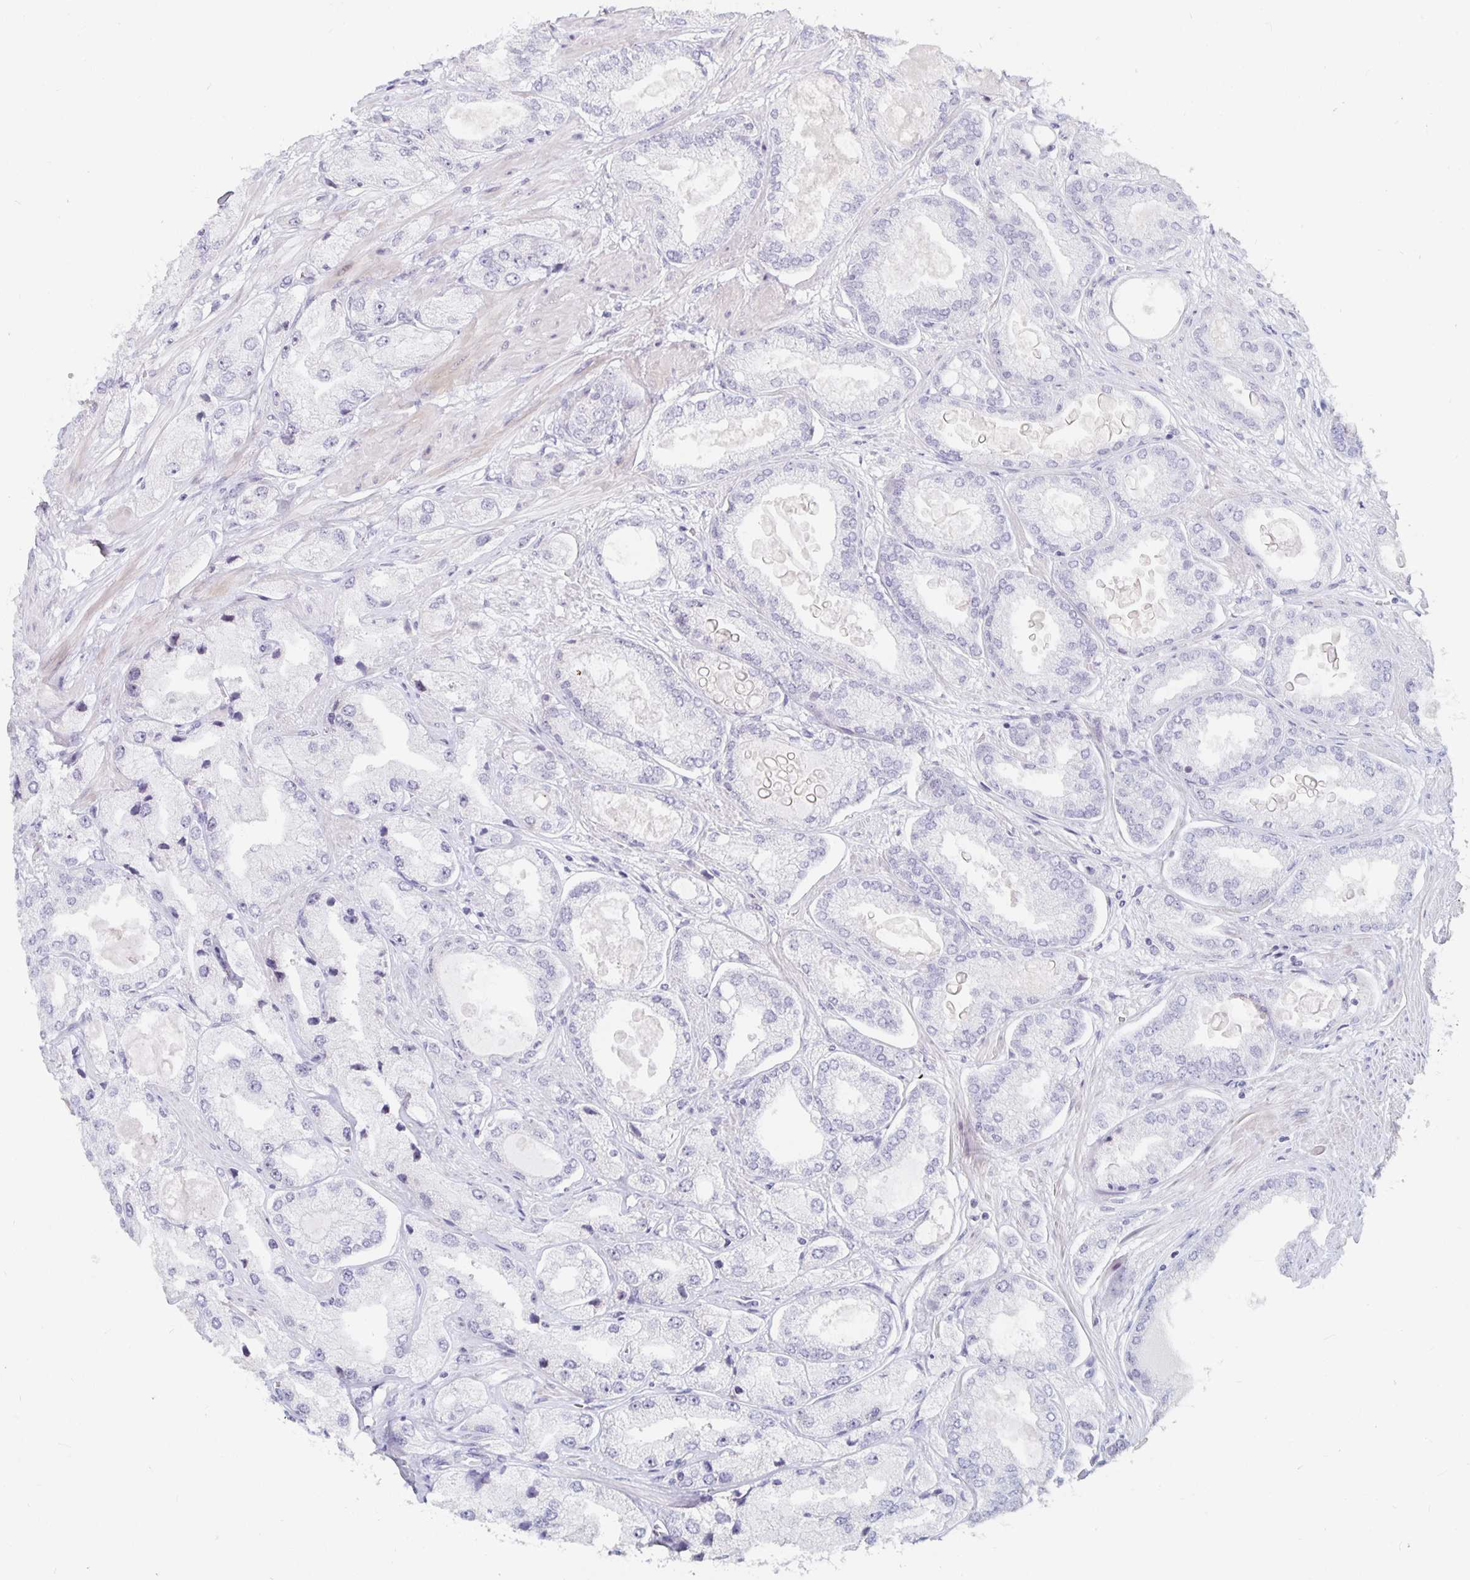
{"staining": {"intensity": "weak", "quantity": "<25%", "location": "nuclear"}, "tissue": "prostate cancer", "cell_type": "Tumor cells", "image_type": "cancer", "snomed": [{"axis": "morphology", "description": "Adenocarcinoma, High grade"}, {"axis": "topography", "description": "Prostate"}], "caption": "IHC of prostate cancer demonstrates no expression in tumor cells. Nuclei are stained in blue.", "gene": "NUP85", "patient": {"sex": "male", "age": 68}}